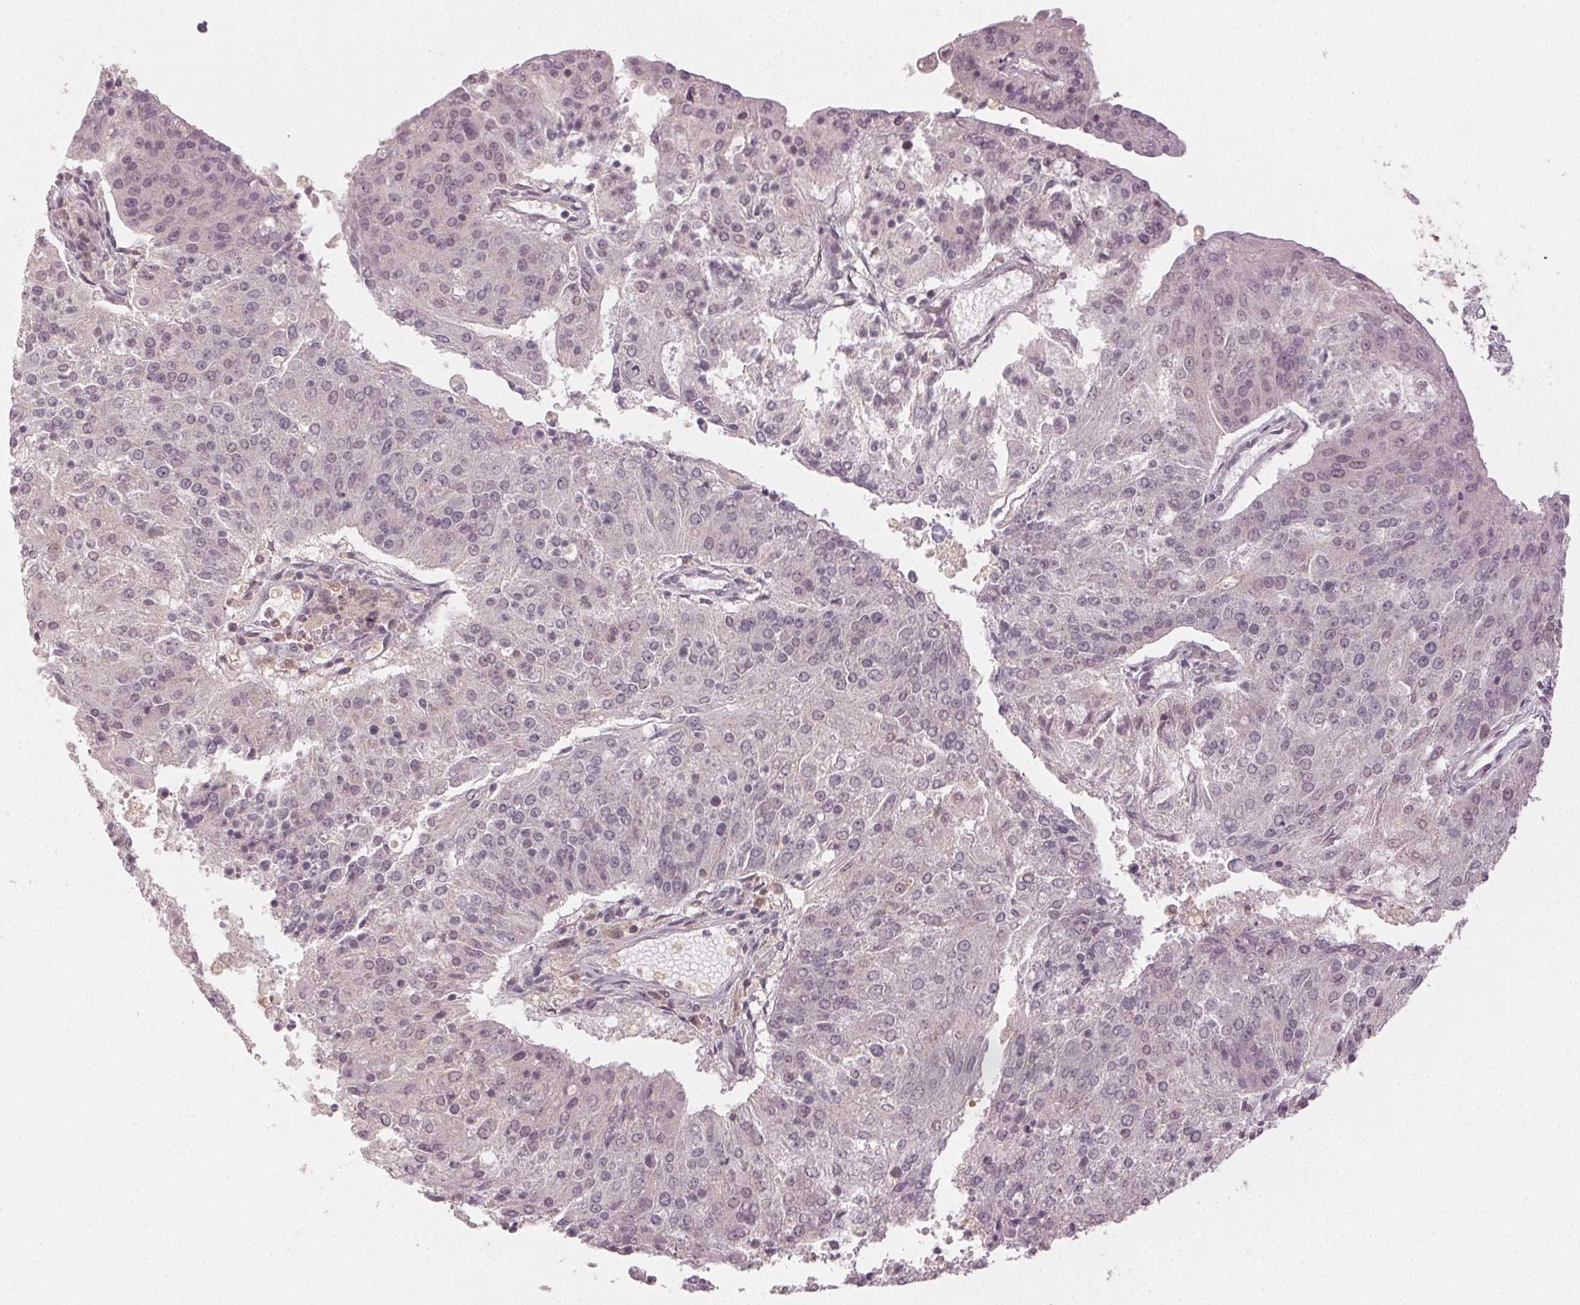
{"staining": {"intensity": "negative", "quantity": "none", "location": "none"}, "tissue": "endometrial cancer", "cell_type": "Tumor cells", "image_type": "cancer", "snomed": [{"axis": "morphology", "description": "Adenocarcinoma, NOS"}, {"axis": "topography", "description": "Endometrium"}], "caption": "Immunohistochemistry photomicrograph of neoplastic tissue: human adenocarcinoma (endometrial) stained with DAB (3,3'-diaminobenzidine) shows no significant protein staining in tumor cells.", "gene": "MAPK14", "patient": {"sex": "female", "age": 82}}